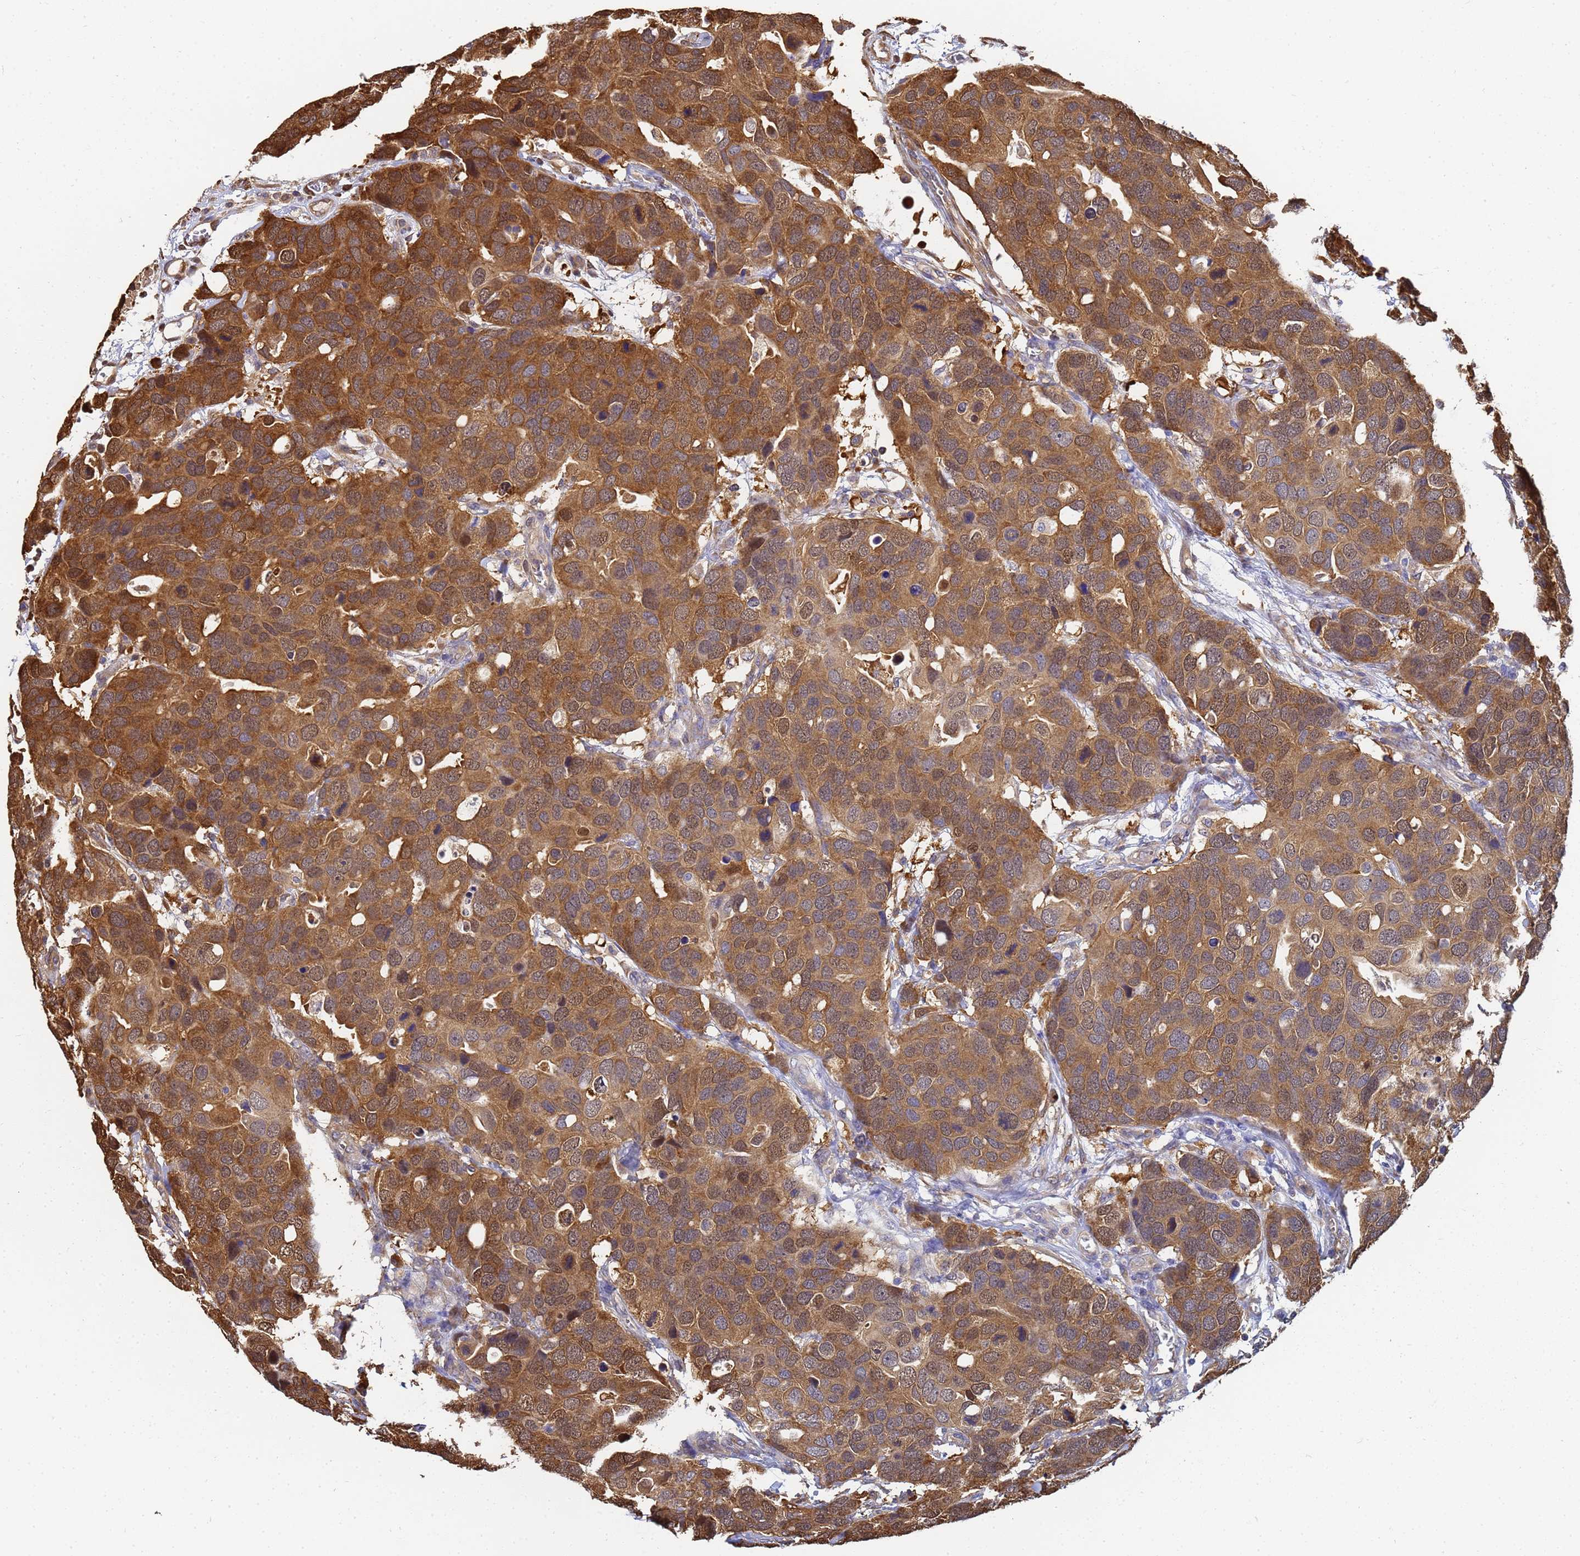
{"staining": {"intensity": "moderate", "quantity": ">75%", "location": "cytoplasmic/membranous"}, "tissue": "breast cancer", "cell_type": "Tumor cells", "image_type": "cancer", "snomed": [{"axis": "morphology", "description": "Duct carcinoma"}, {"axis": "topography", "description": "Breast"}], "caption": "DAB immunohistochemical staining of human intraductal carcinoma (breast) exhibits moderate cytoplasmic/membranous protein staining in approximately >75% of tumor cells.", "gene": "NME1-NME2", "patient": {"sex": "female", "age": 83}}